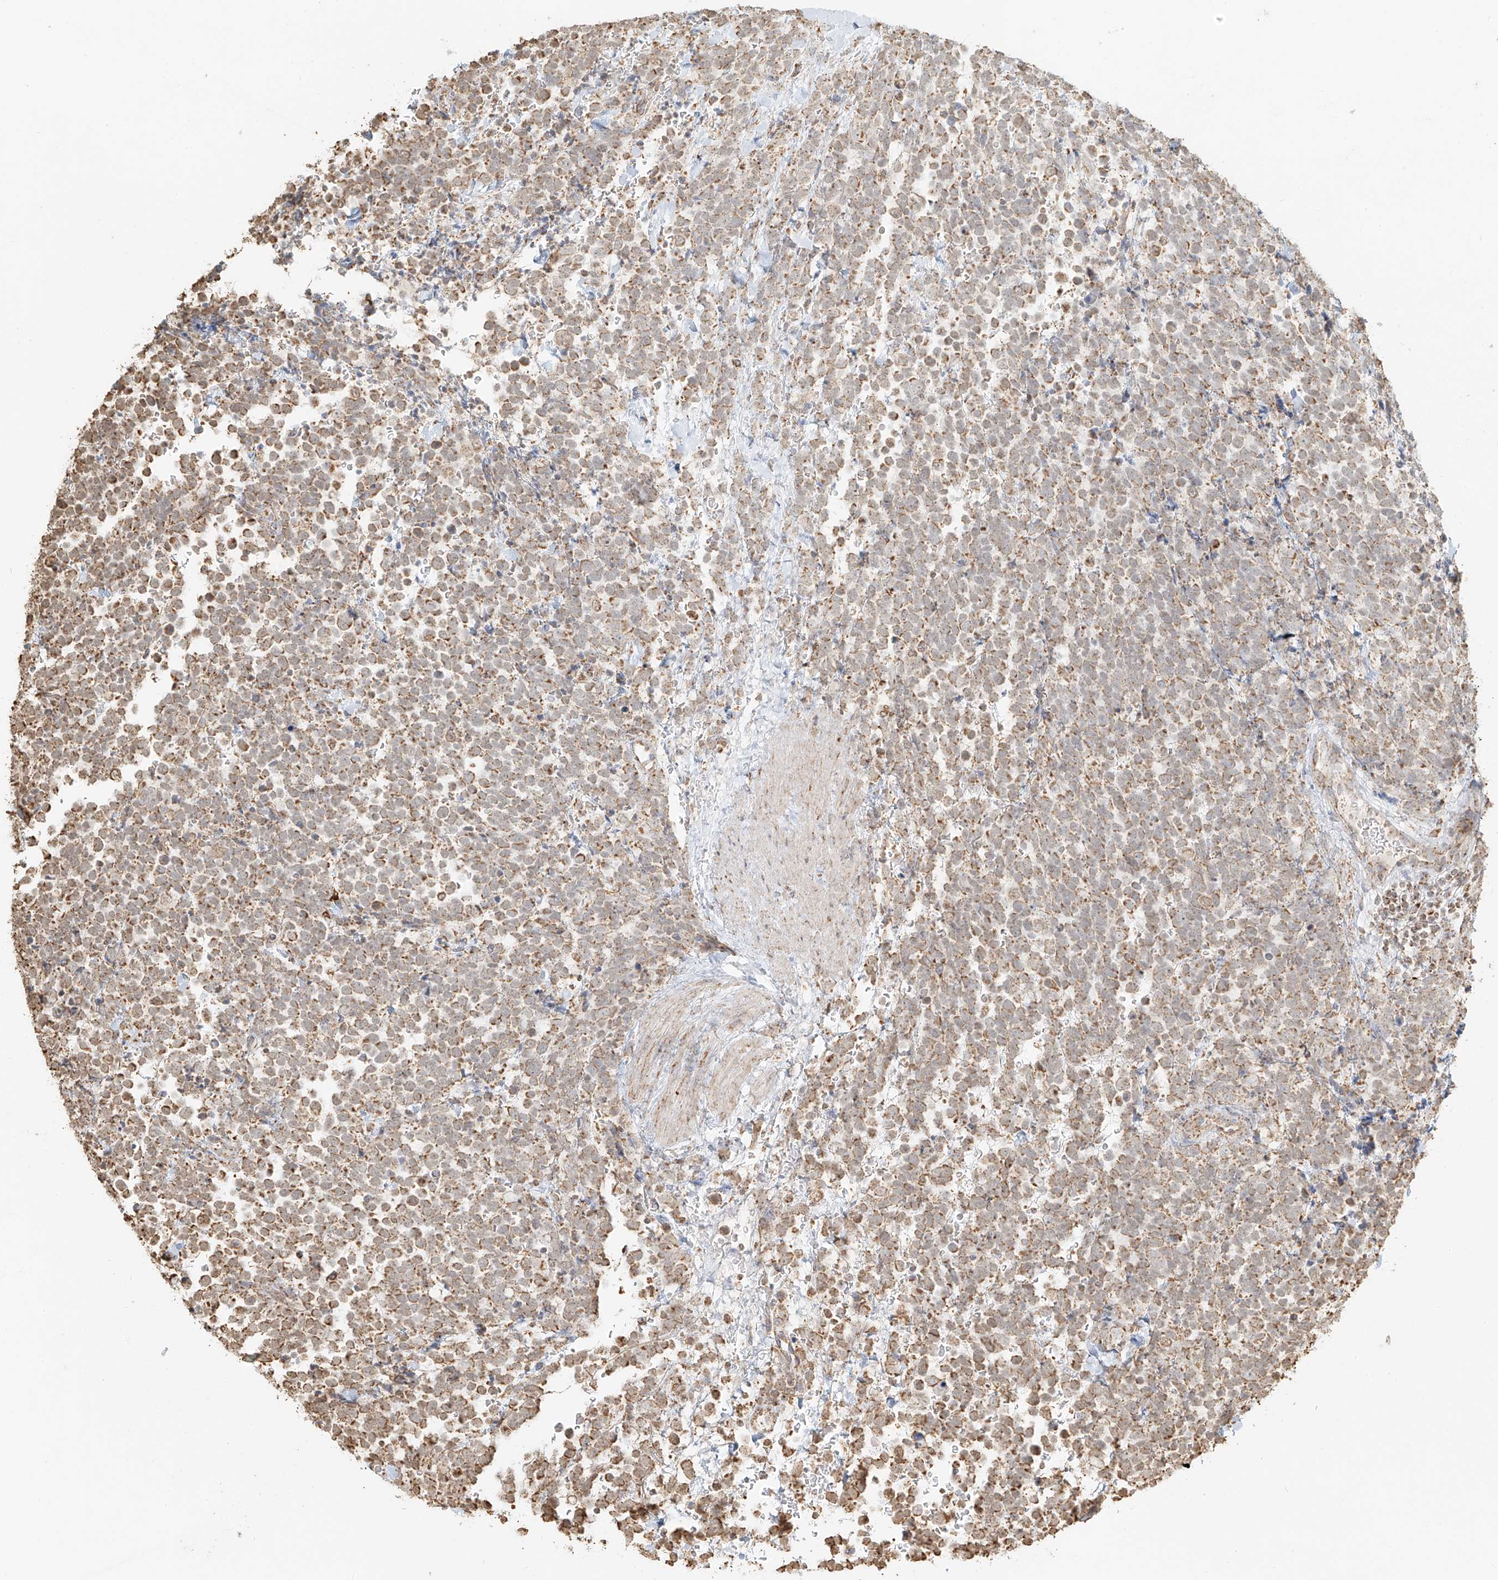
{"staining": {"intensity": "weak", "quantity": "25%-75%", "location": "cytoplasmic/membranous"}, "tissue": "urothelial cancer", "cell_type": "Tumor cells", "image_type": "cancer", "snomed": [{"axis": "morphology", "description": "Urothelial carcinoma, High grade"}, {"axis": "topography", "description": "Urinary bladder"}], "caption": "Immunohistochemical staining of urothelial carcinoma (high-grade) reveals weak cytoplasmic/membranous protein expression in approximately 25%-75% of tumor cells. Using DAB (3,3'-diaminobenzidine) (brown) and hematoxylin (blue) stains, captured at high magnification using brightfield microscopy.", "gene": "MIPEP", "patient": {"sex": "female", "age": 82}}